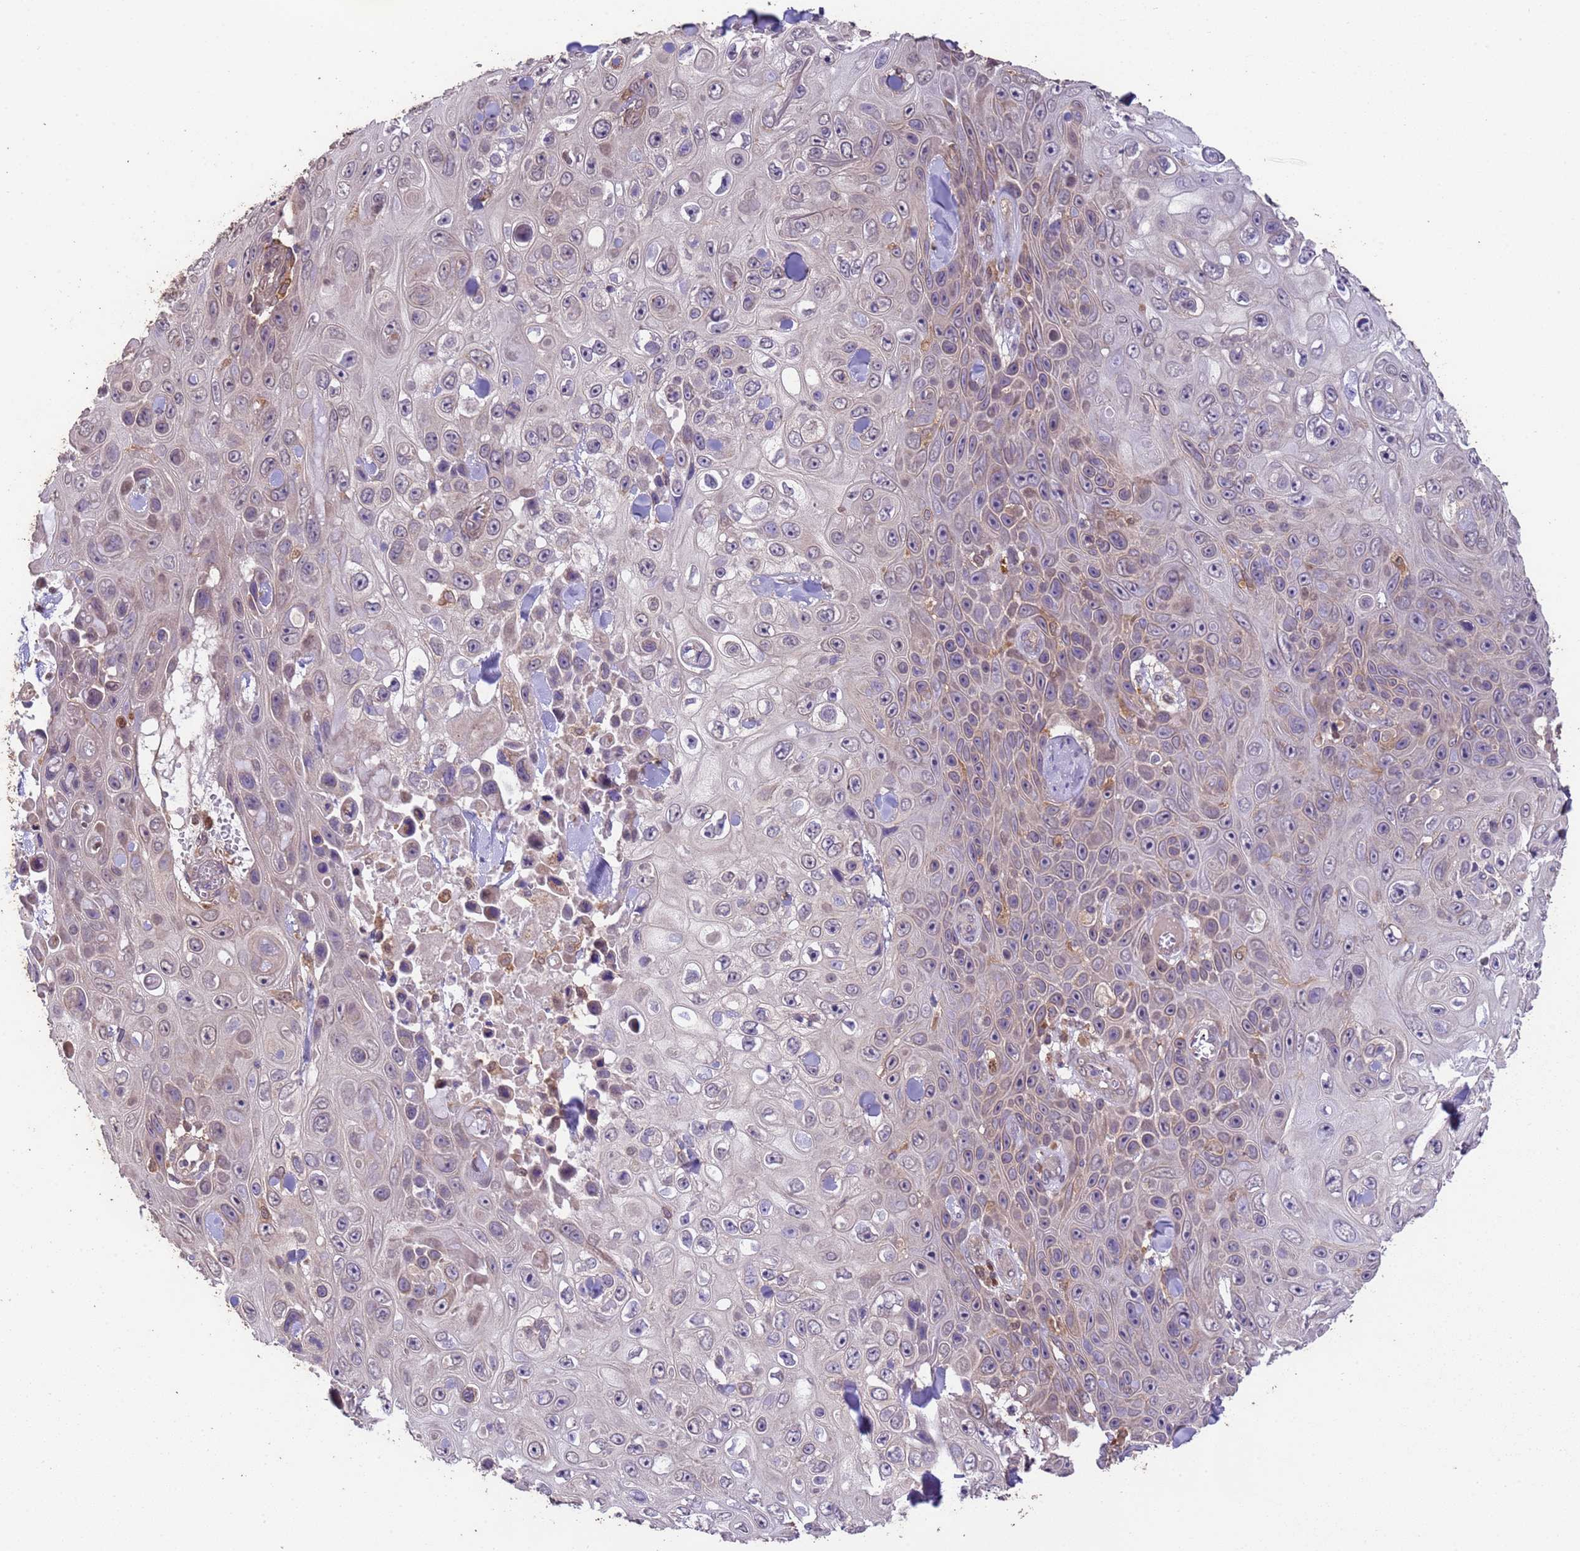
{"staining": {"intensity": "weak", "quantity": "<25%", "location": "cytoplasmic/membranous"}, "tissue": "skin cancer", "cell_type": "Tumor cells", "image_type": "cancer", "snomed": [{"axis": "morphology", "description": "Squamous cell carcinoma, NOS"}, {"axis": "topography", "description": "Skin"}], "caption": "There is no significant staining in tumor cells of skin squamous cell carcinoma.", "gene": "NPHP1", "patient": {"sex": "male", "age": 82}}